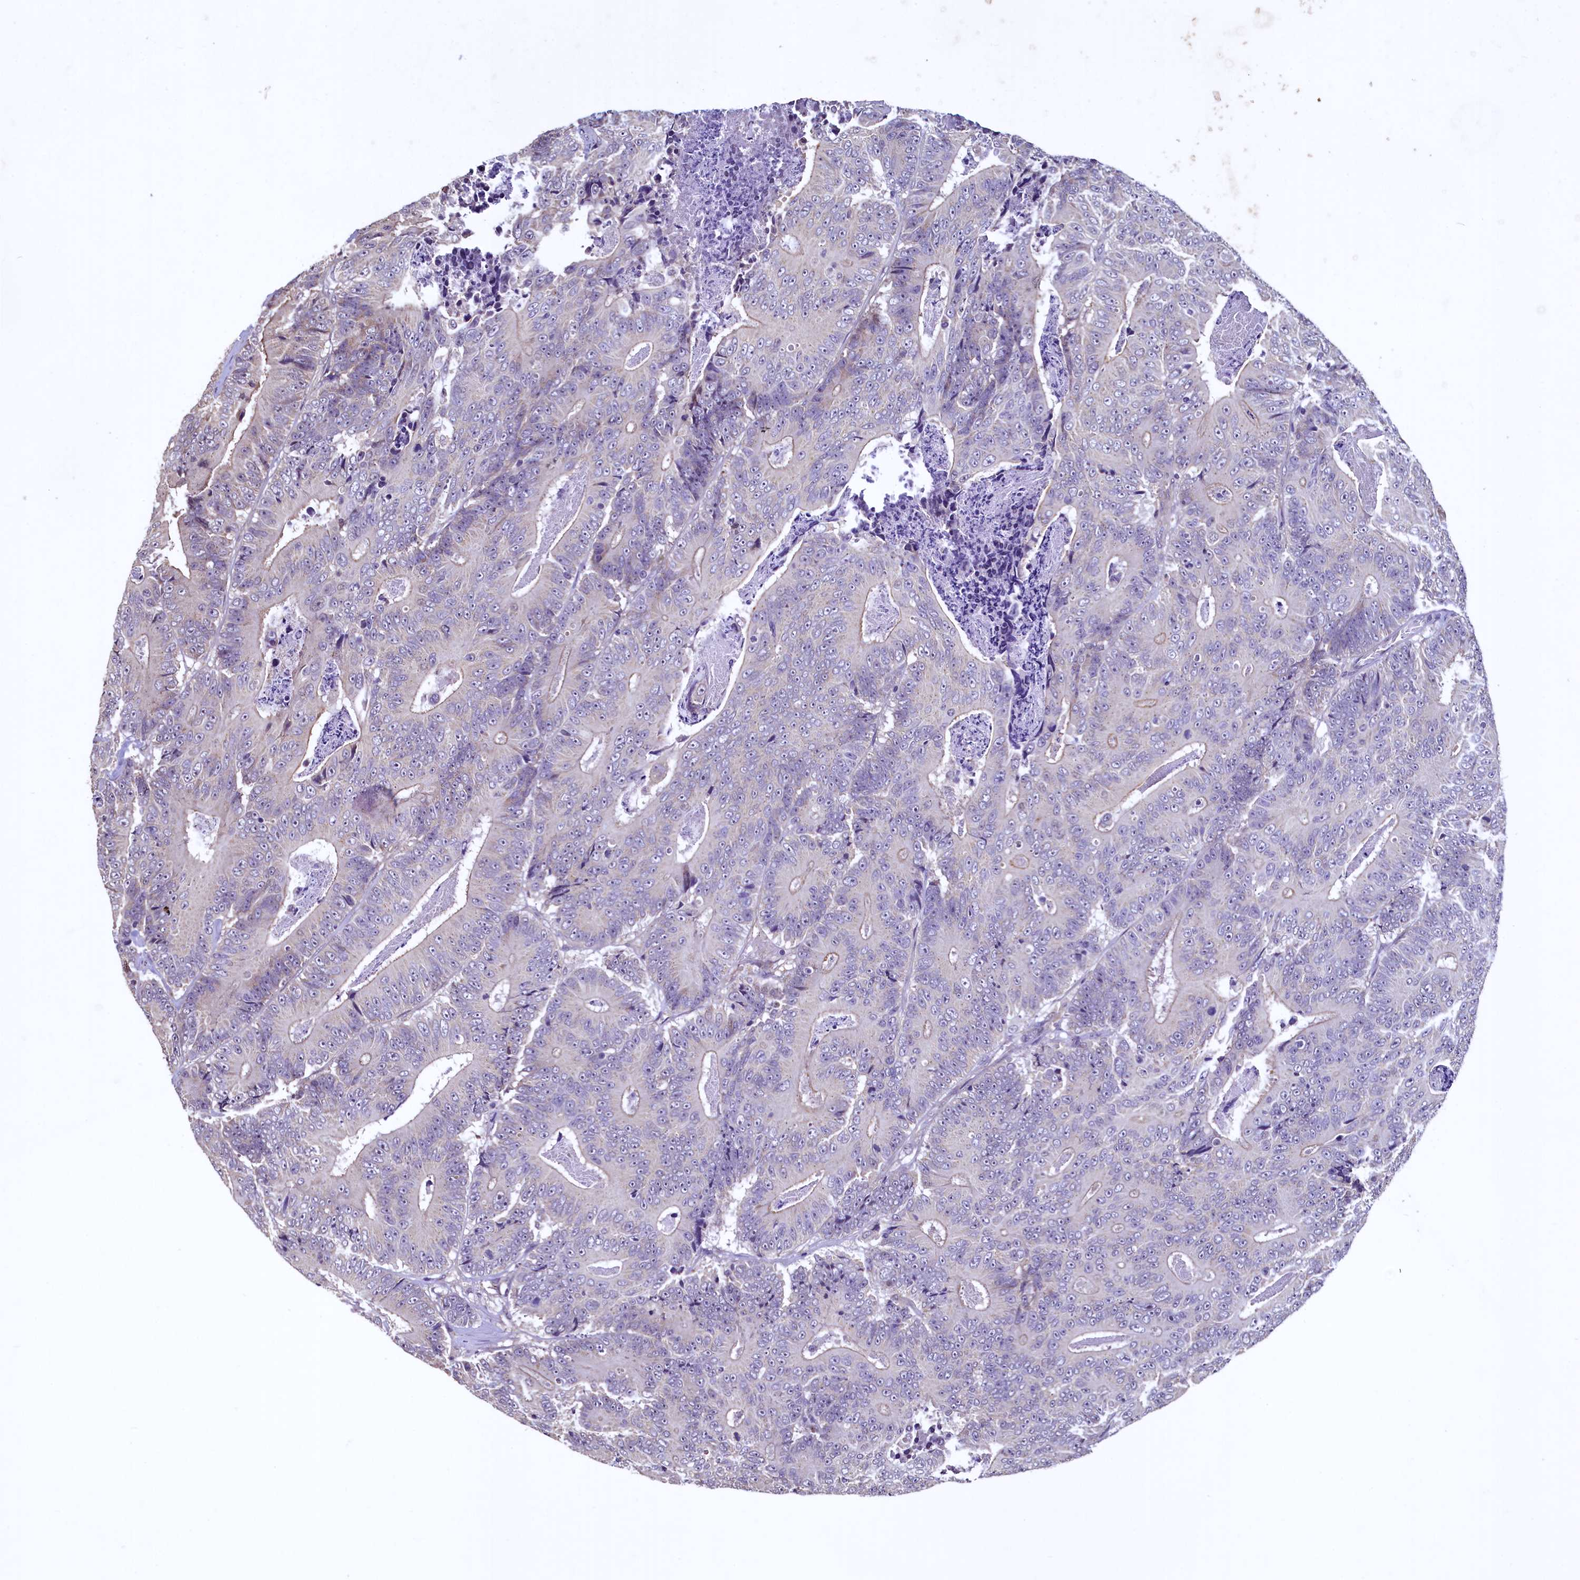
{"staining": {"intensity": "weak", "quantity": "<25%", "location": "cytoplasmic/membranous"}, "tissue": "colorectal cancer", "cell_type": "Tumor cells", "image_type": "cancer", "snomed": [{"axis": "morphology", "description": "Adenocarcinoma, NOS"}, {"axis": "topography", "description": "Colon"}], "caption": "Human colorectal cancer (adenocarcinoma) stained for a protein using IHC exhibits no staining in tumor cells.", "gene": "PALM", "patient": {"sex": "male", "age": 83}}